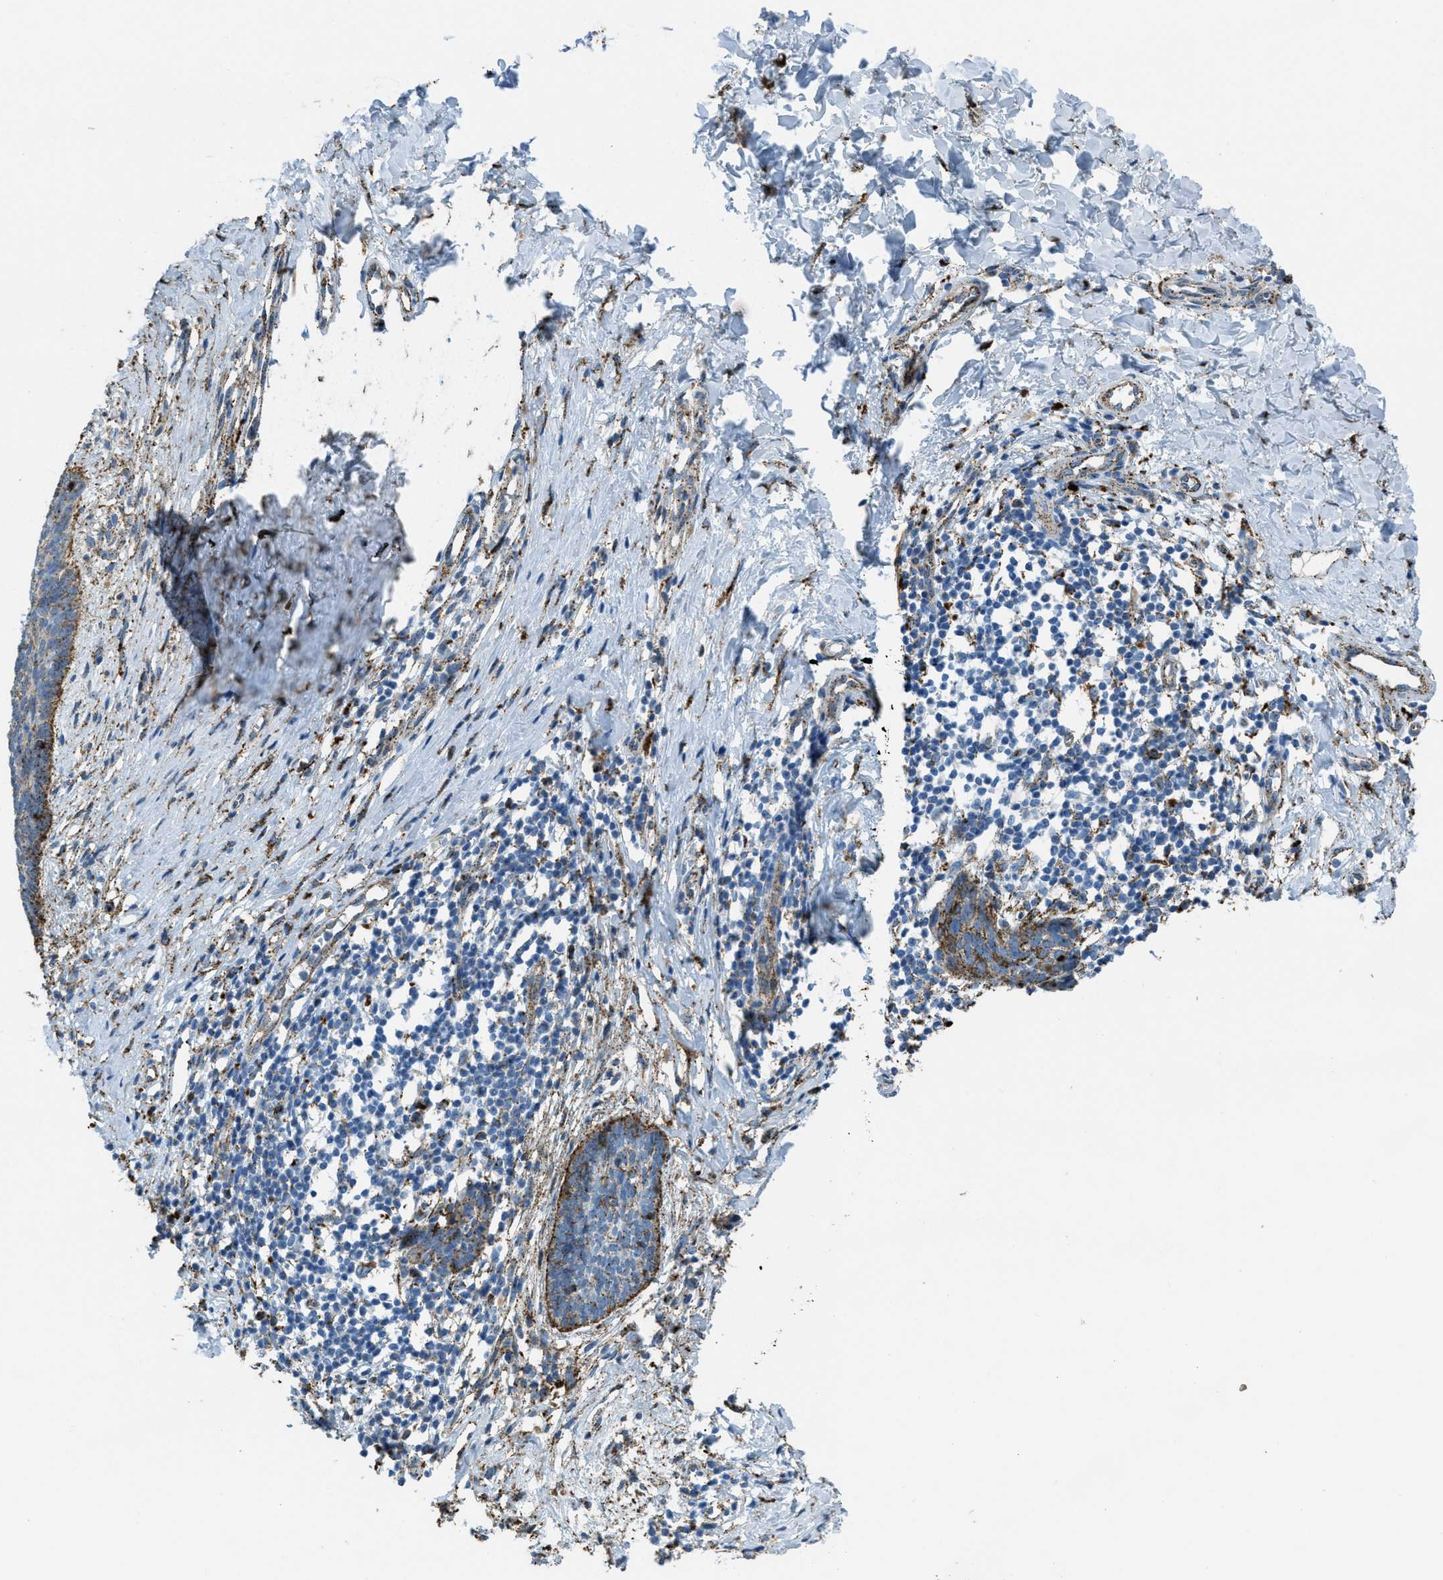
{"staining": {"intensity": "moderate", "quantity": ">75%", "location": "cytoplasmic/membranous"}, "tissue": "skin cancer", "cell_type": "Tumor cells", "image_type": "cancer", "snomed": [{"axis": "morphology", "description": "Basal cell carcinoma"}, {"axis": "topography", "description": "Skin"}], "caption": "Immunohistochemical staining of skin cancer (basal cell carcinoma) reveals moderate cytoplasmic/membranous protein staining in about >75% of tumor cells. The staining was performed using DAB (3,3'-diaminobenzidine), with brown indicating positive protein expression. Nuclei are stained blue with hematoxylin.", "gene": "SCARB2", "patient": {"sex": "male", "age": 60}}